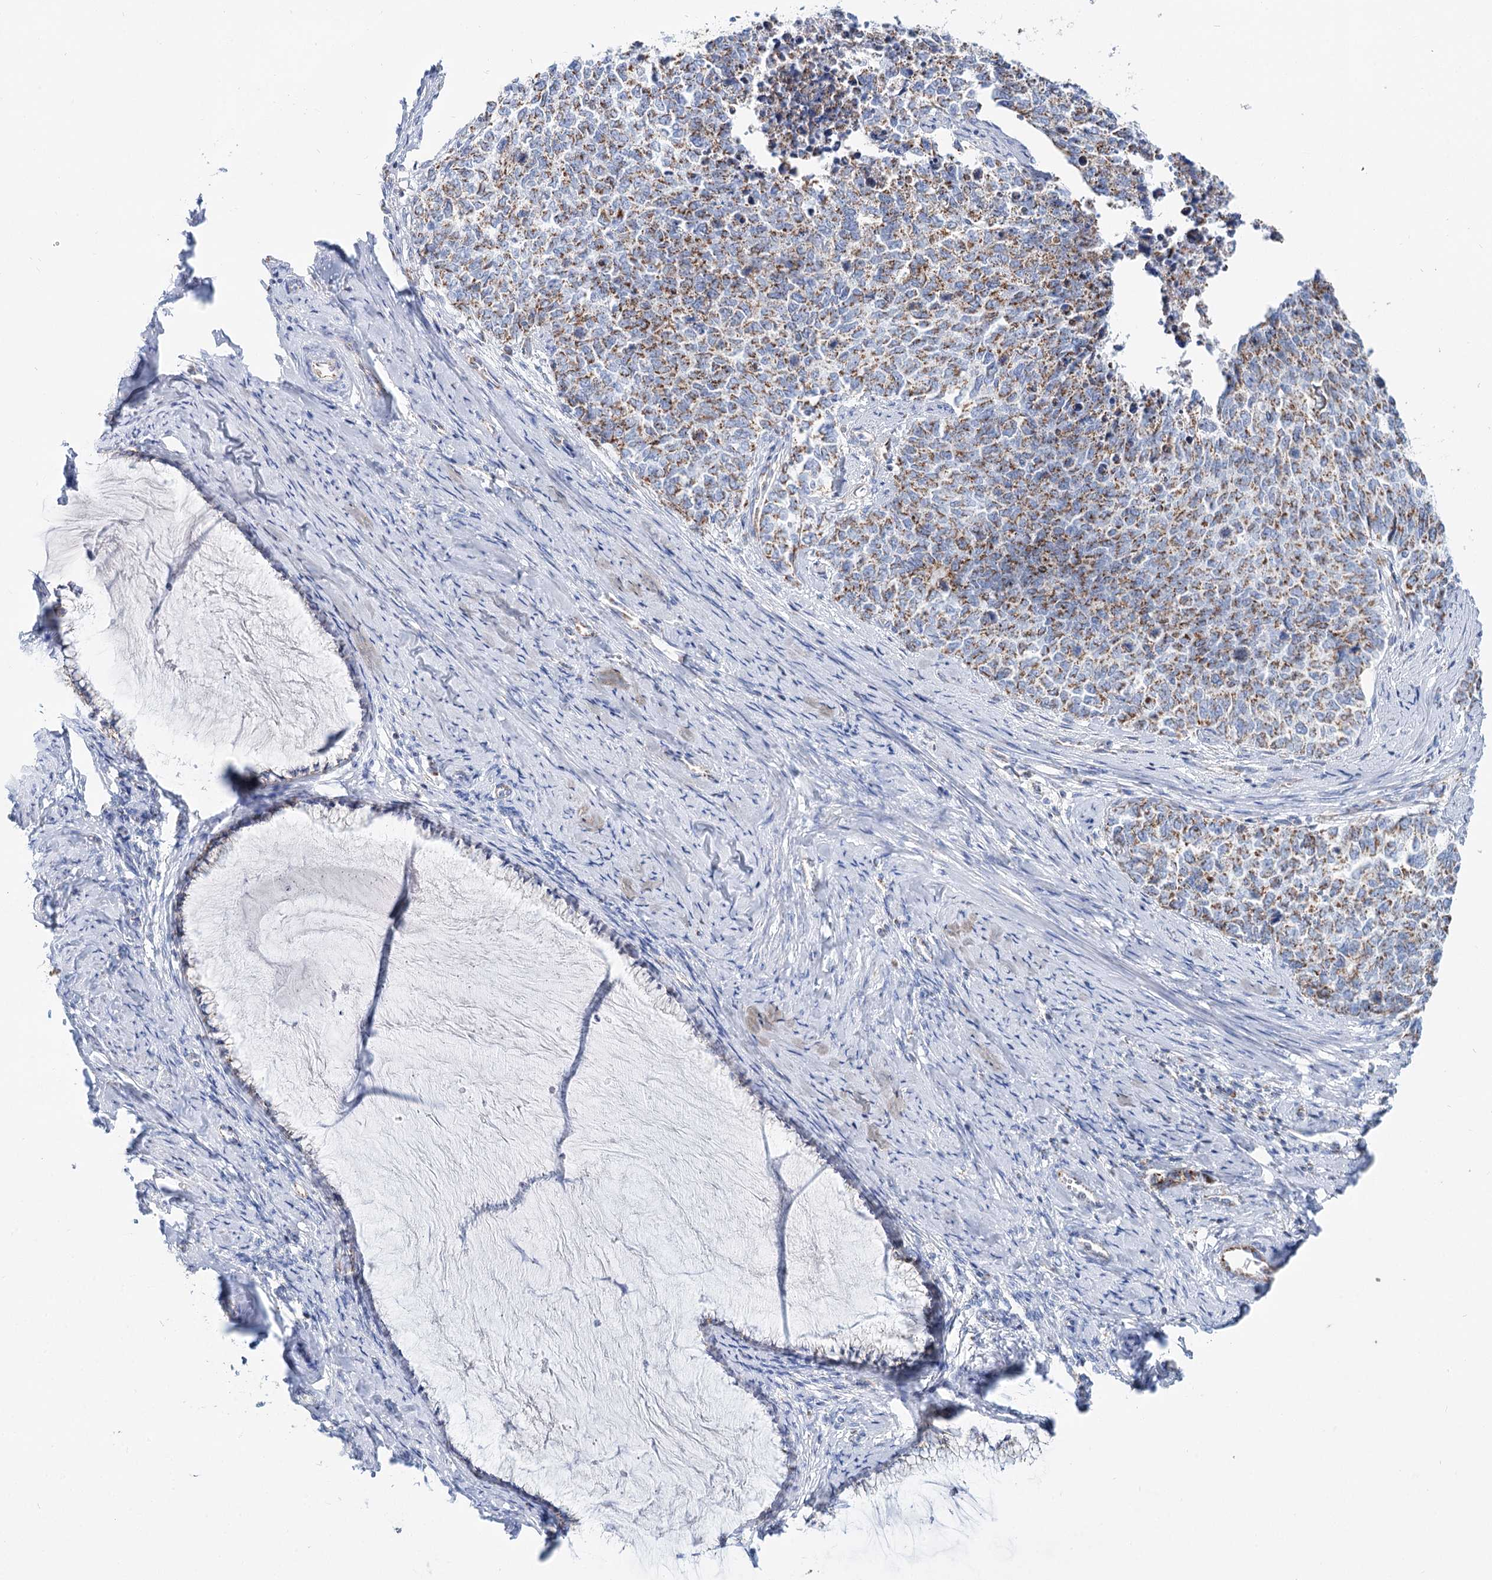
{"staining": {"intensity": "moderate", "quantity": ">75%", "location": "cytoplasmic/membranous"}, "tissue": "cervical cancer", "cell_type": "Tumor cells", "image_type": "cancer", "snomed": [{"axis": "morphology", "description": "Squamous cell carcinoma, NOS"}, {"axis": "topography", "description": "Cervix"}], "caption": "Cervical cancer stained with a brown dye shows moderate cytoplasmic/membranous positive staining in approximately >75% of tumor cells.", "gene": "MCCC2", "patient": {"sex": "female", "age": 63}}